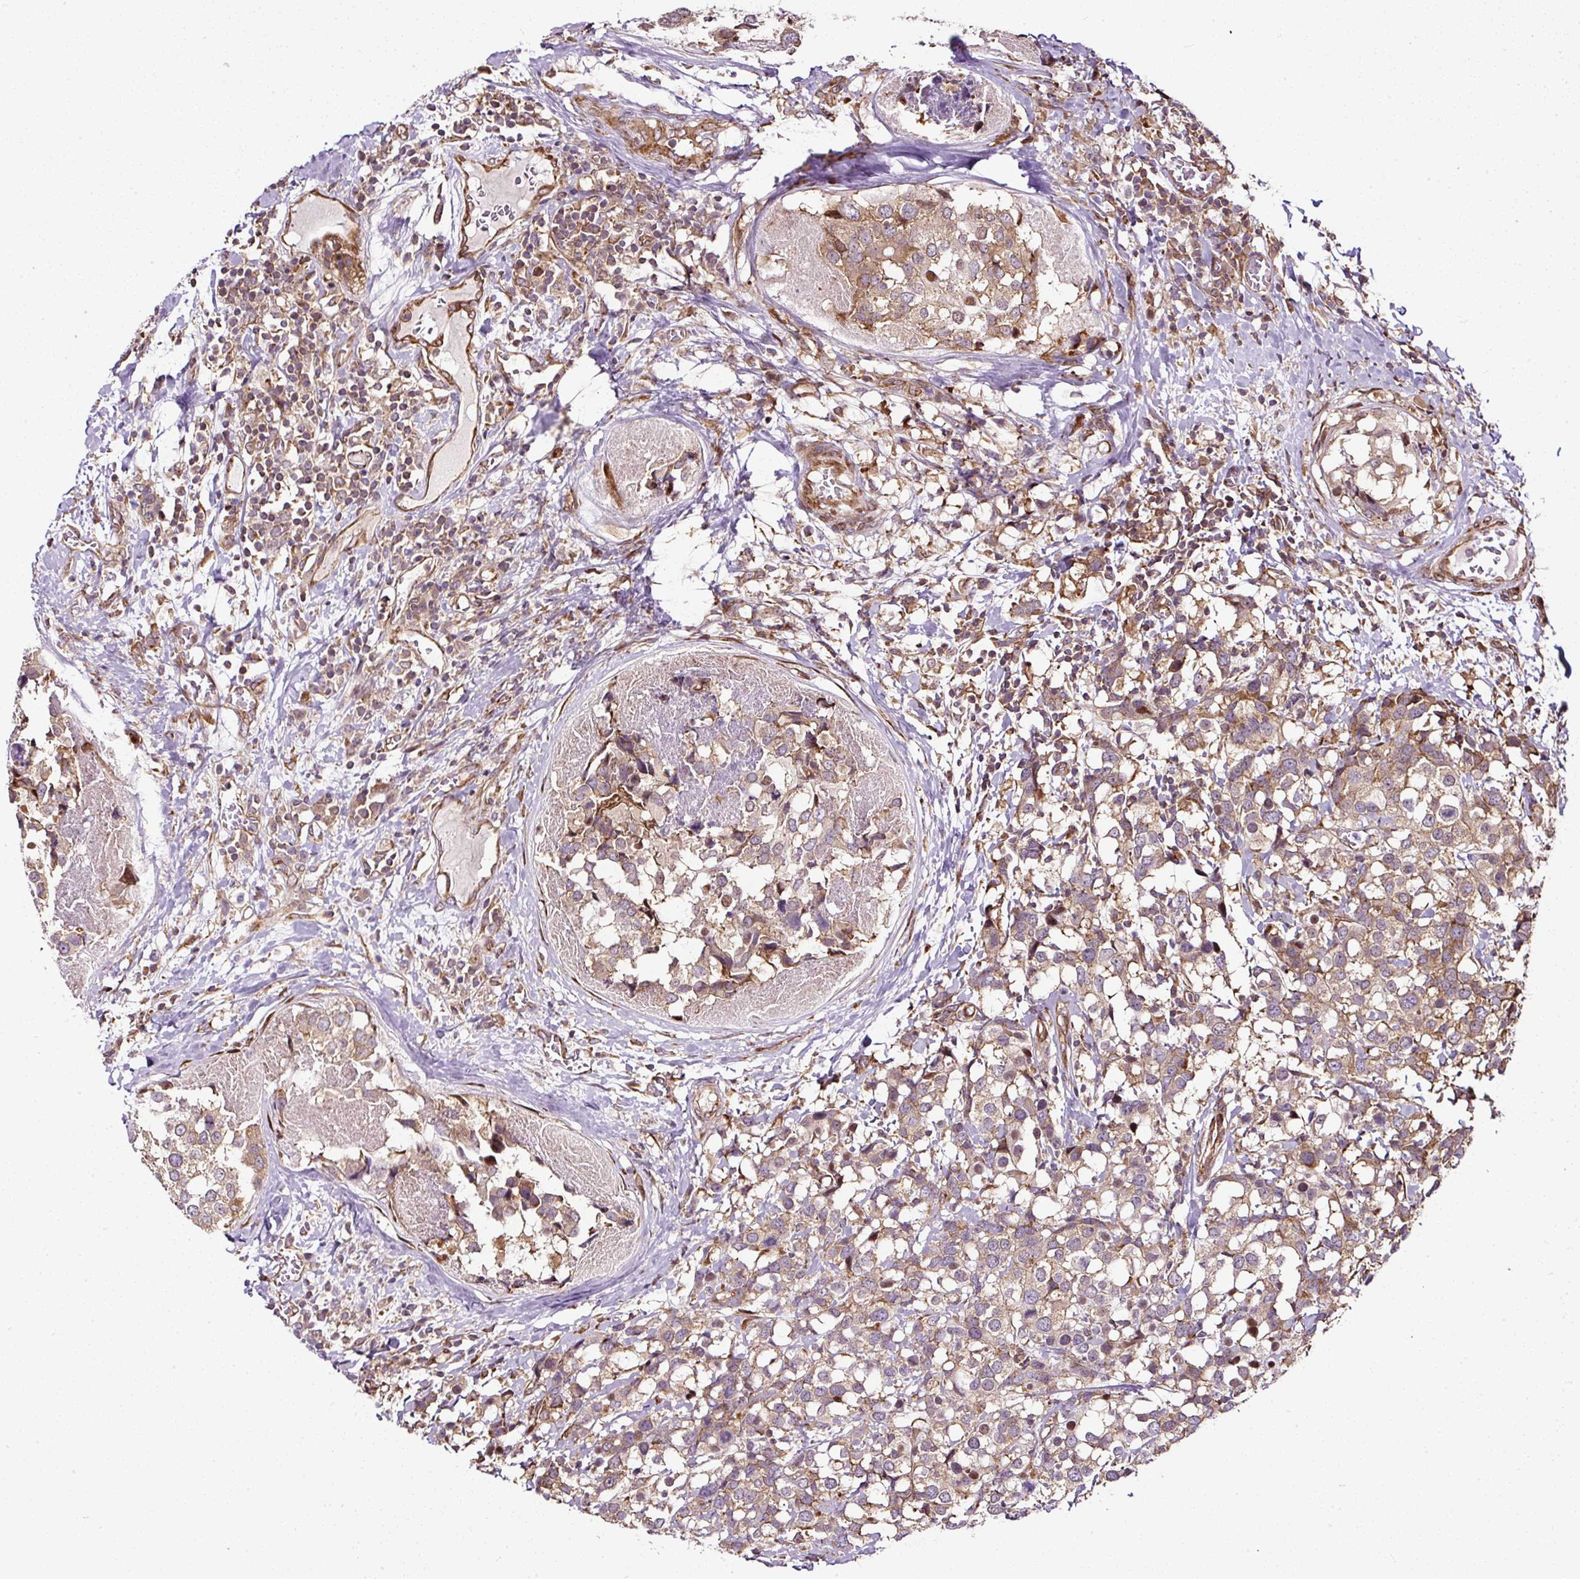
{"staining": {"intensity": "moderate", "quantity": ">75%", "location": "cytoplasmic/membranous"}, "tissue": "breast cancer", "cell_type": "Tumor cells", "image_type": "cancer", "snomed": [{"axis": "morphology", "description": "Lobular carcinoma"}, {"axis": "topography", "description": "Breast"}], "caption": "High-power microscopy captured an immunohistochemistry image of lobular carcinoma (breast), revealing moderate cytoplasmic/membranous positivity in approximately >75% of tumor cells. (Brightfield microscopy of DAB IHC at high magnification).", "gene": "KDM4E", "patient": {"sex": "female", "age": 59}}